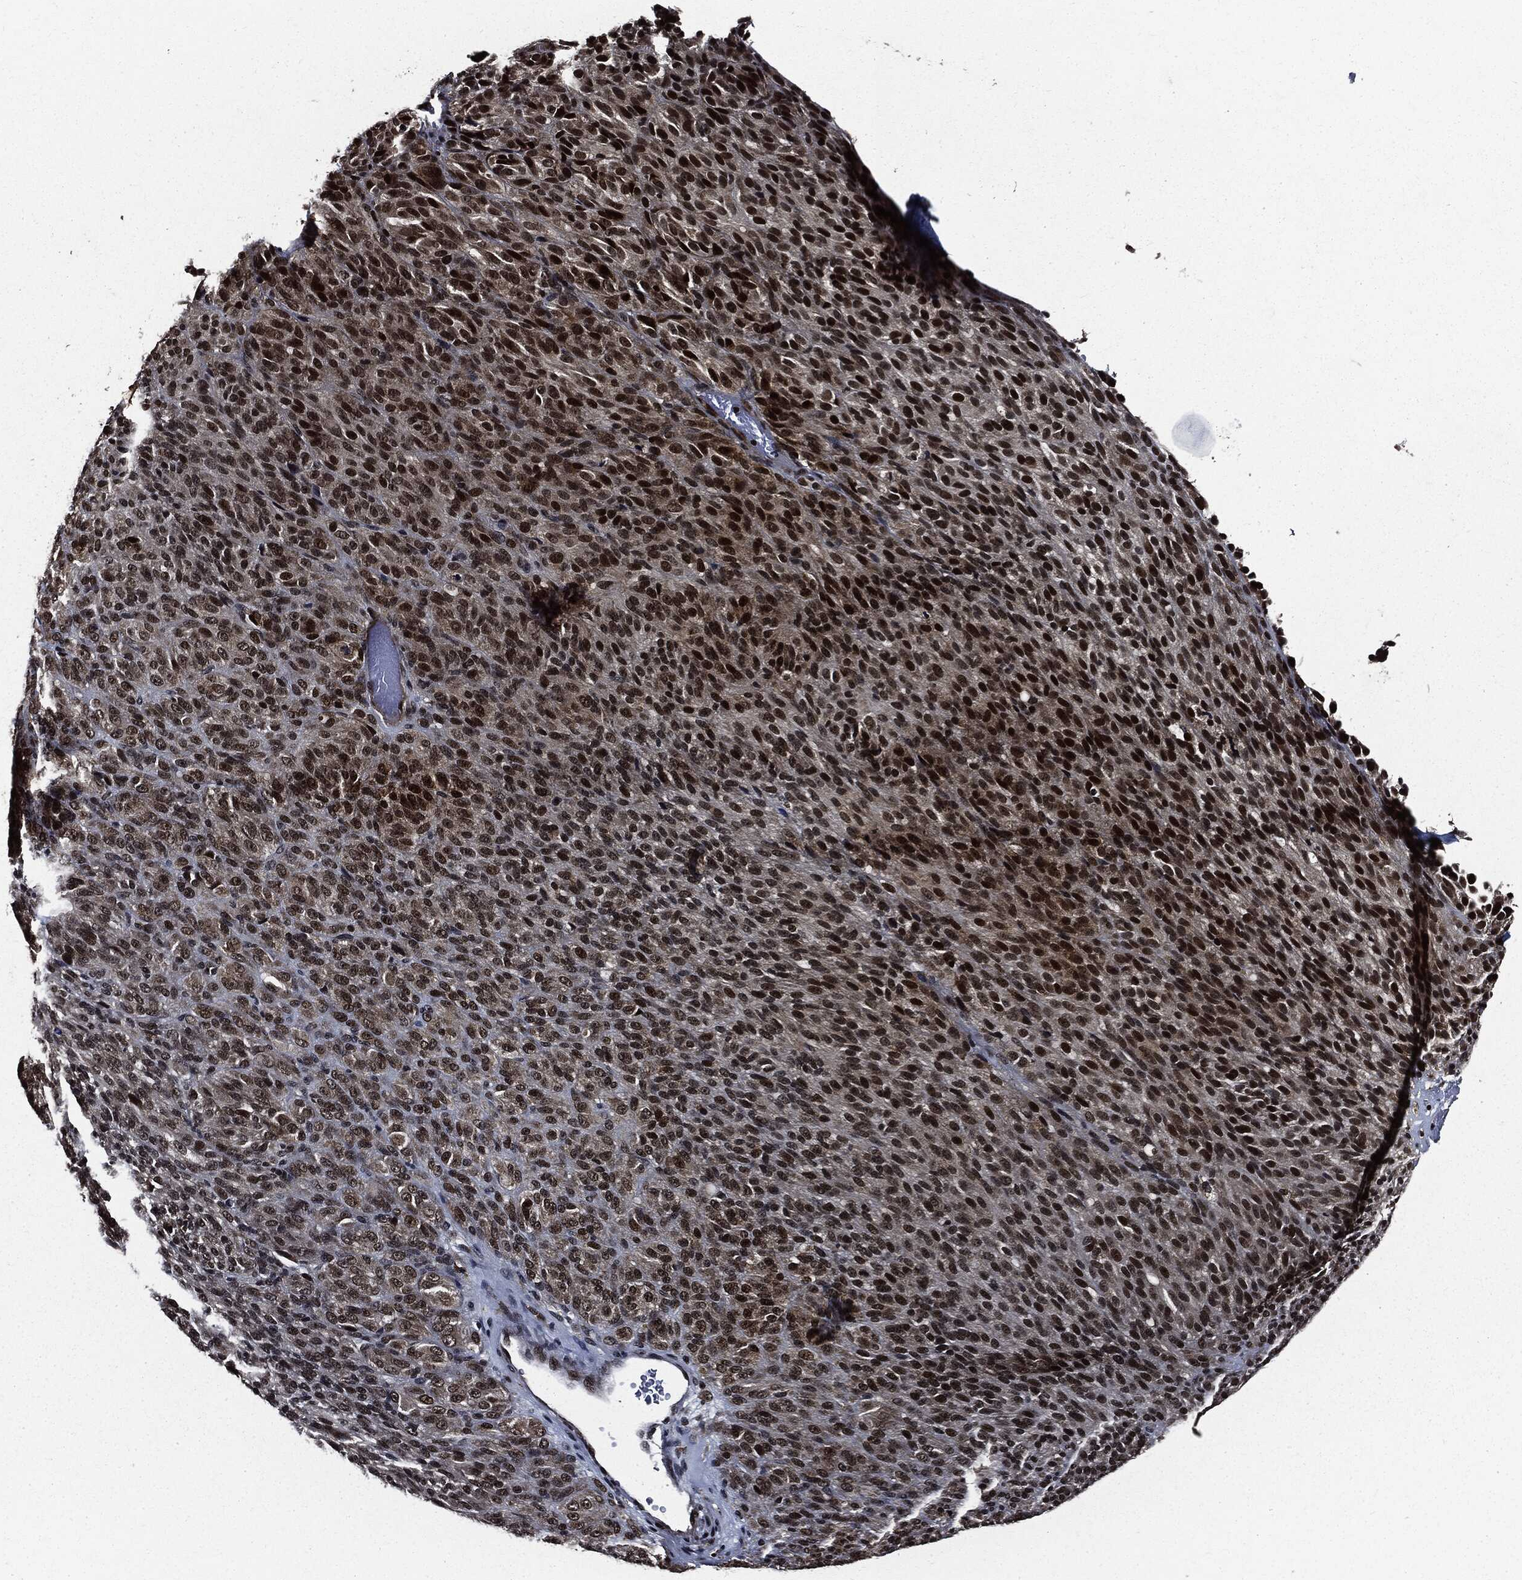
{"staining": {"intensity": "strong", "quantity": "25%-75%", "location": "nuclear"}, "tissue": "melanoma", "cell_type": "Tumor cells", "image_type": "cancer", "snomed": [{"axis": "morphology", "description": "Malignant melanoma, Metastatic site"}, {"axis": "topography", "description": "Brain"}], "caption": "Brown immunohistochemical staining in human malignant melanoma (metastatic site) reveals strong nuclear expression in approximately 25%-75% of tumor cells.", "gene": "SUGT1", "patient": {"sex": "female", "age": 56}}